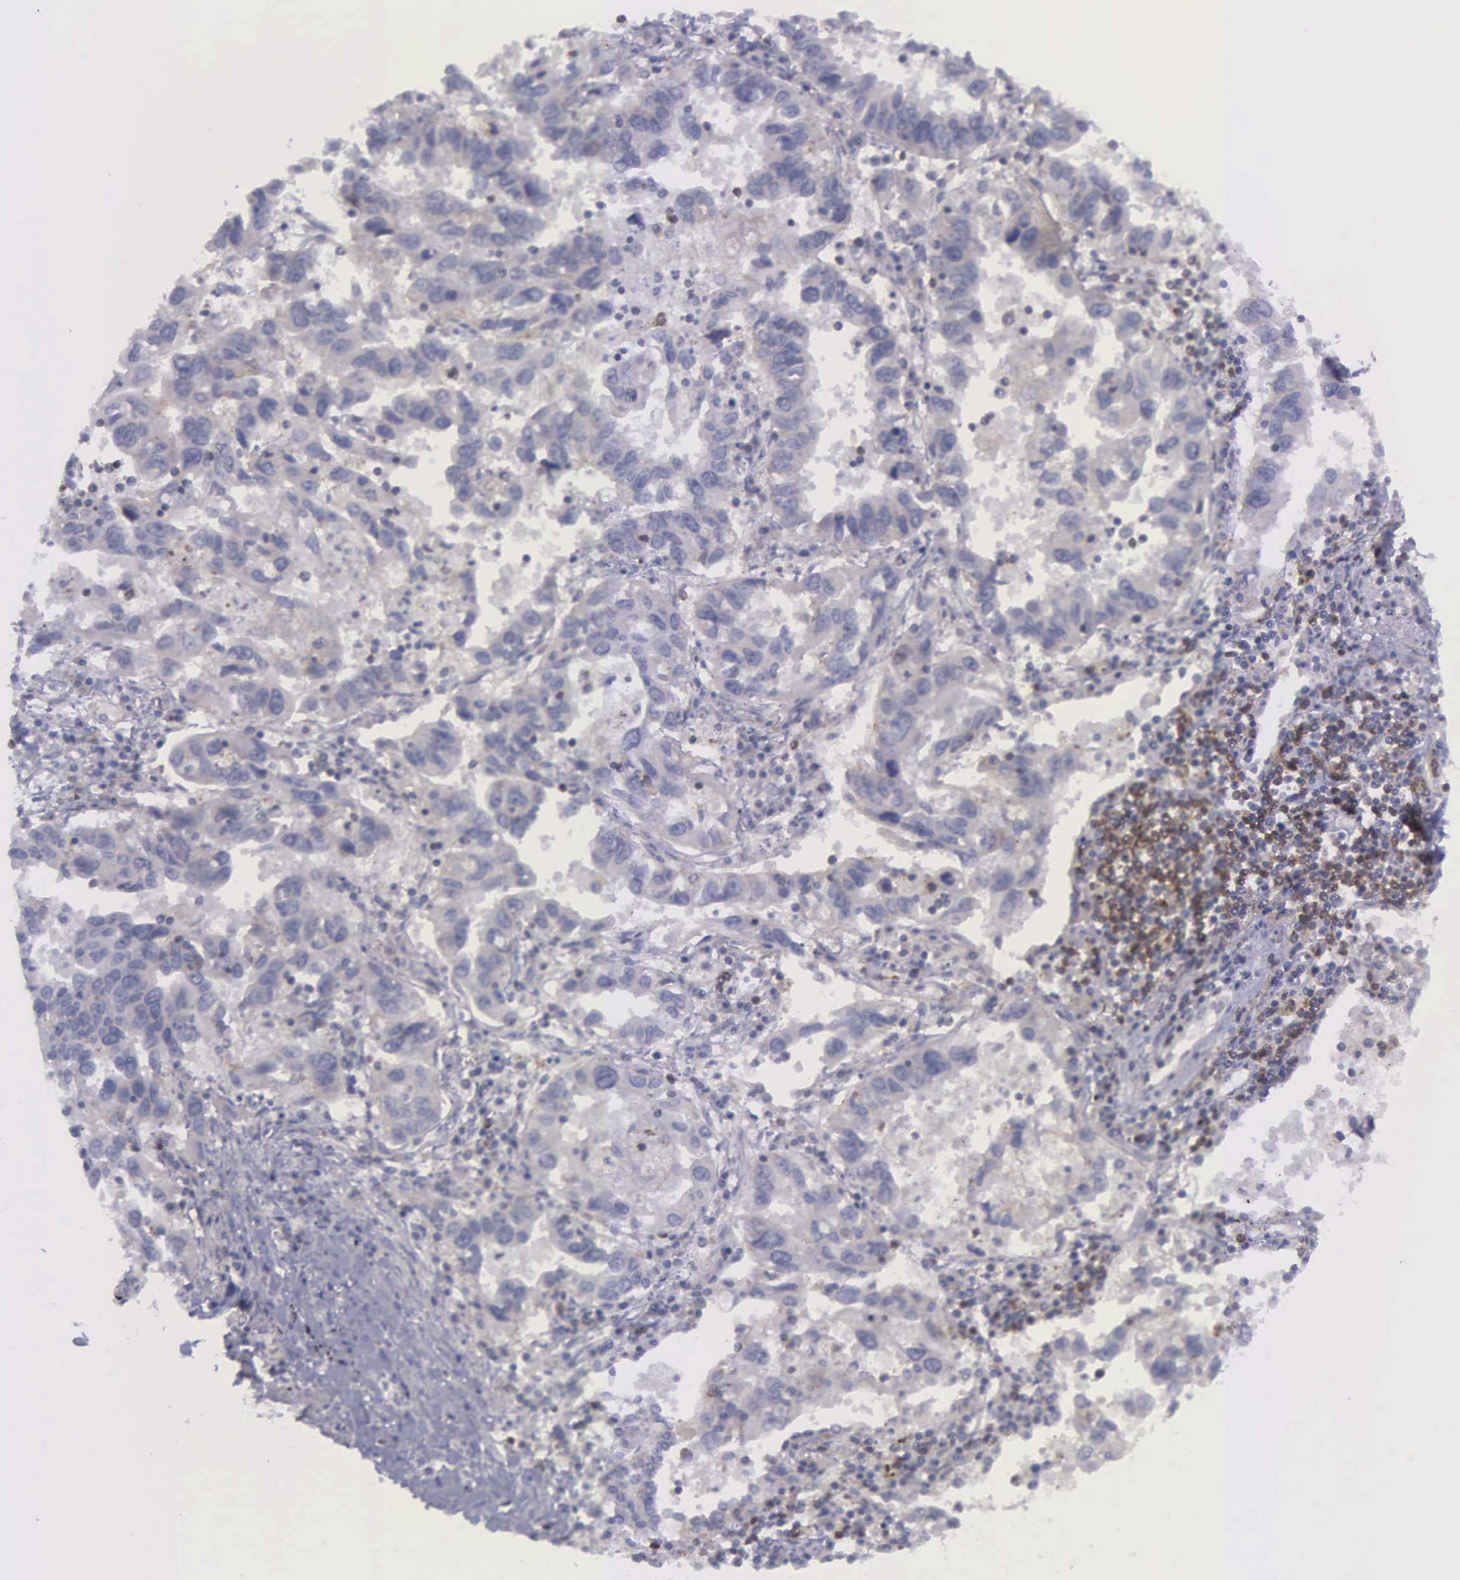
{"staining": {"intensity": "negative", "quantity": "none", "location": "none"}, "tissue": "lung cancer", "cell_type": "Tumor cells", "image_type": "cancer", "snomed": [{"axis": "morphology", "description": "Adenocarcinoma, NOS"}, {"axis": "topography", "description": "Lung"}], "caption": "This is a image of immunohistochemistry staining of adenocarcinoma (lung), which shows no expression in tumor cells.", "gene": "MICAL3", "patient": {"sex": "male", "age": 48}}